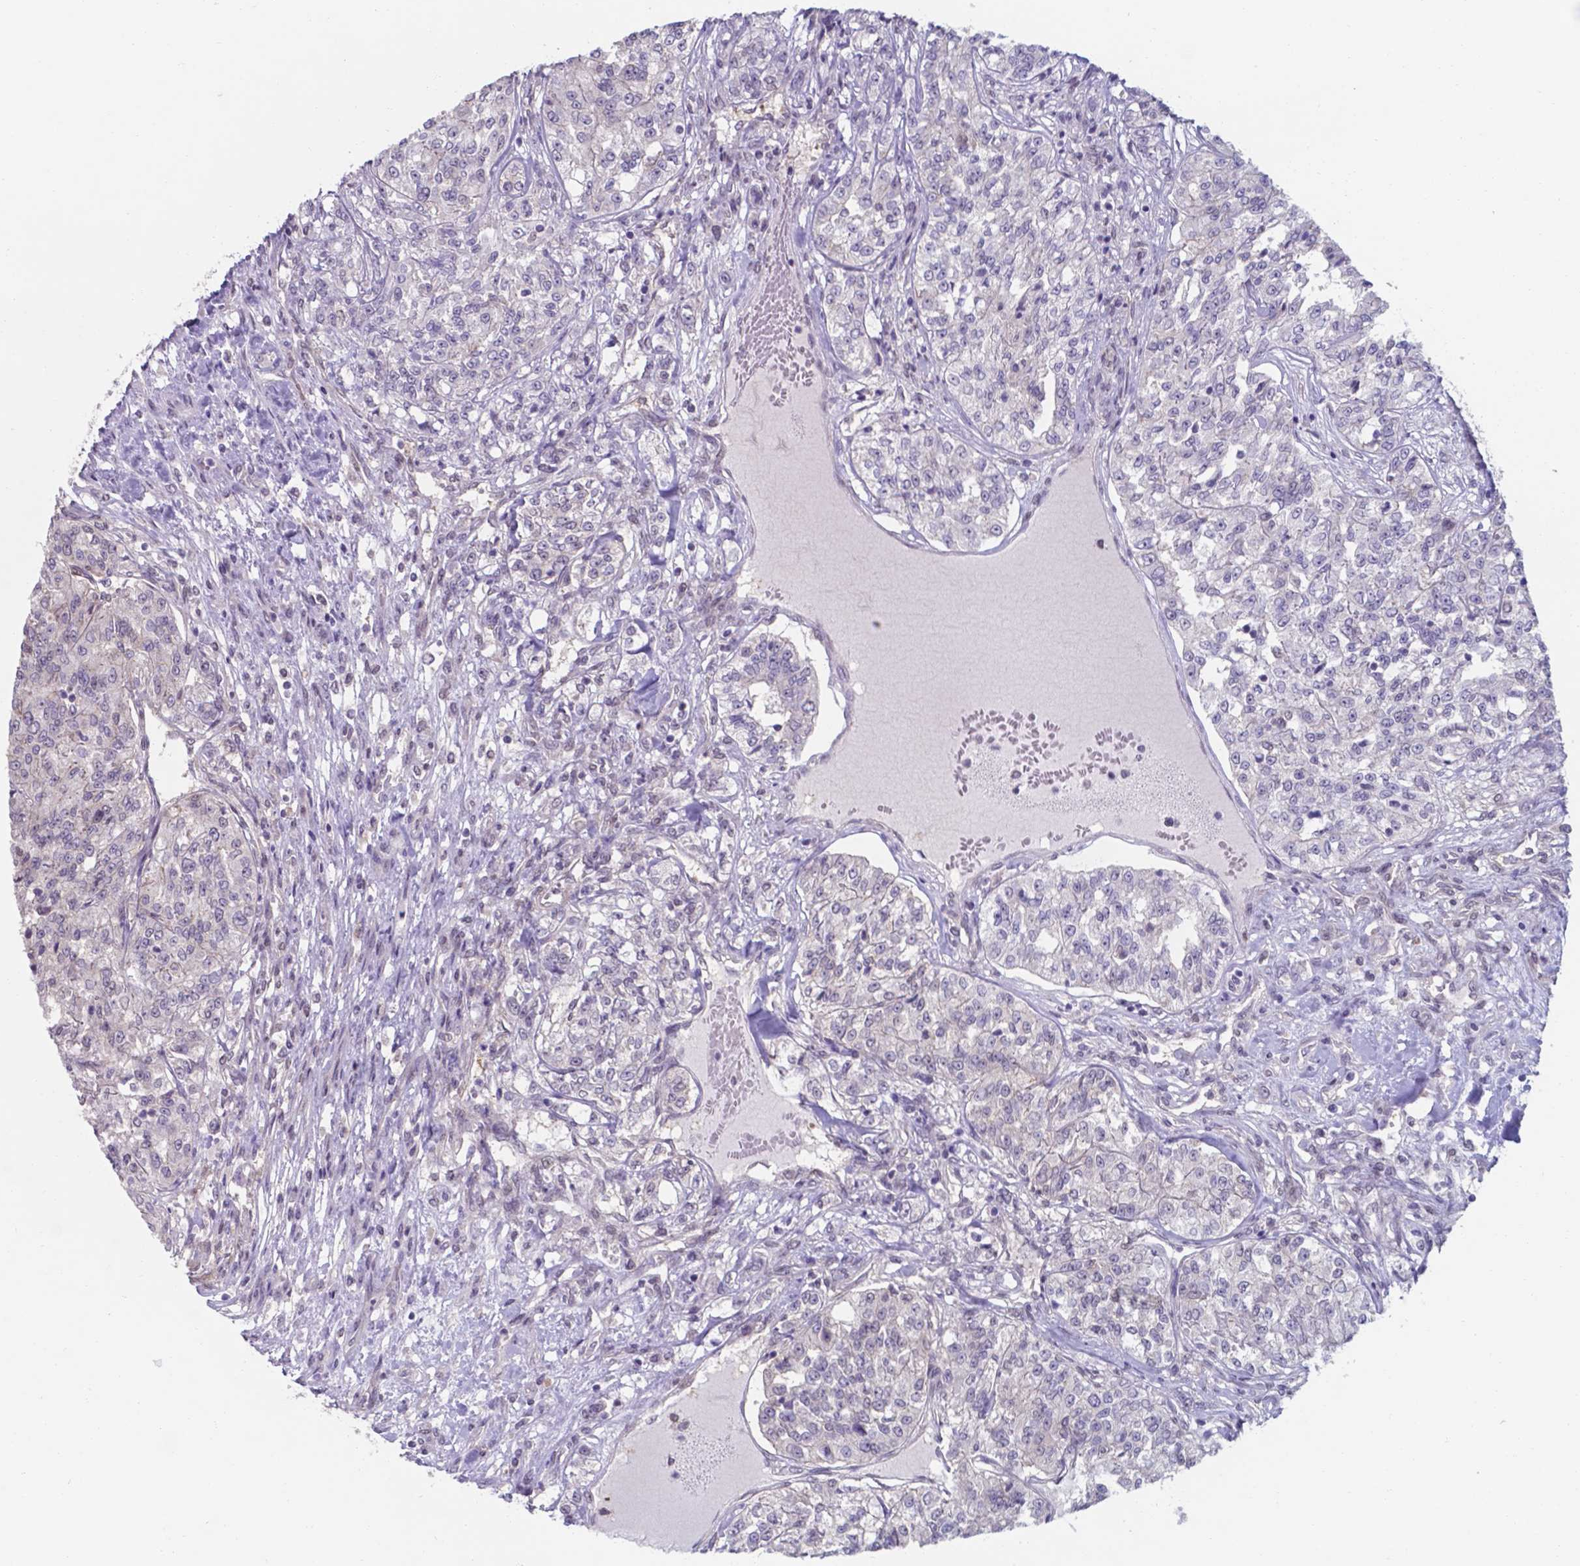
{"staining": {"intensity": "negative", "quantity": "none", "location": "none"}, "tissue": "renal cancer", "cell_type": "Tumor cells", "image_type": "cancer", "snomed": [{"axis": "morphology", "description": "Adenocarcinoma, NOS"}, {"axis": "topography", "description": "Kidney"}], "caption": "Immunohistochemistry micrograph of neoplastic tissue: human renal cancer stained with DAB displays no significant protein expression in tumor cells. (Brightfield microscopy of DAB (3,3'-diaminobenzidine) immunohistochemistry at high magnification).", "gene": "UBE2E2", "patient": {"sex": "female", "age": 63}}